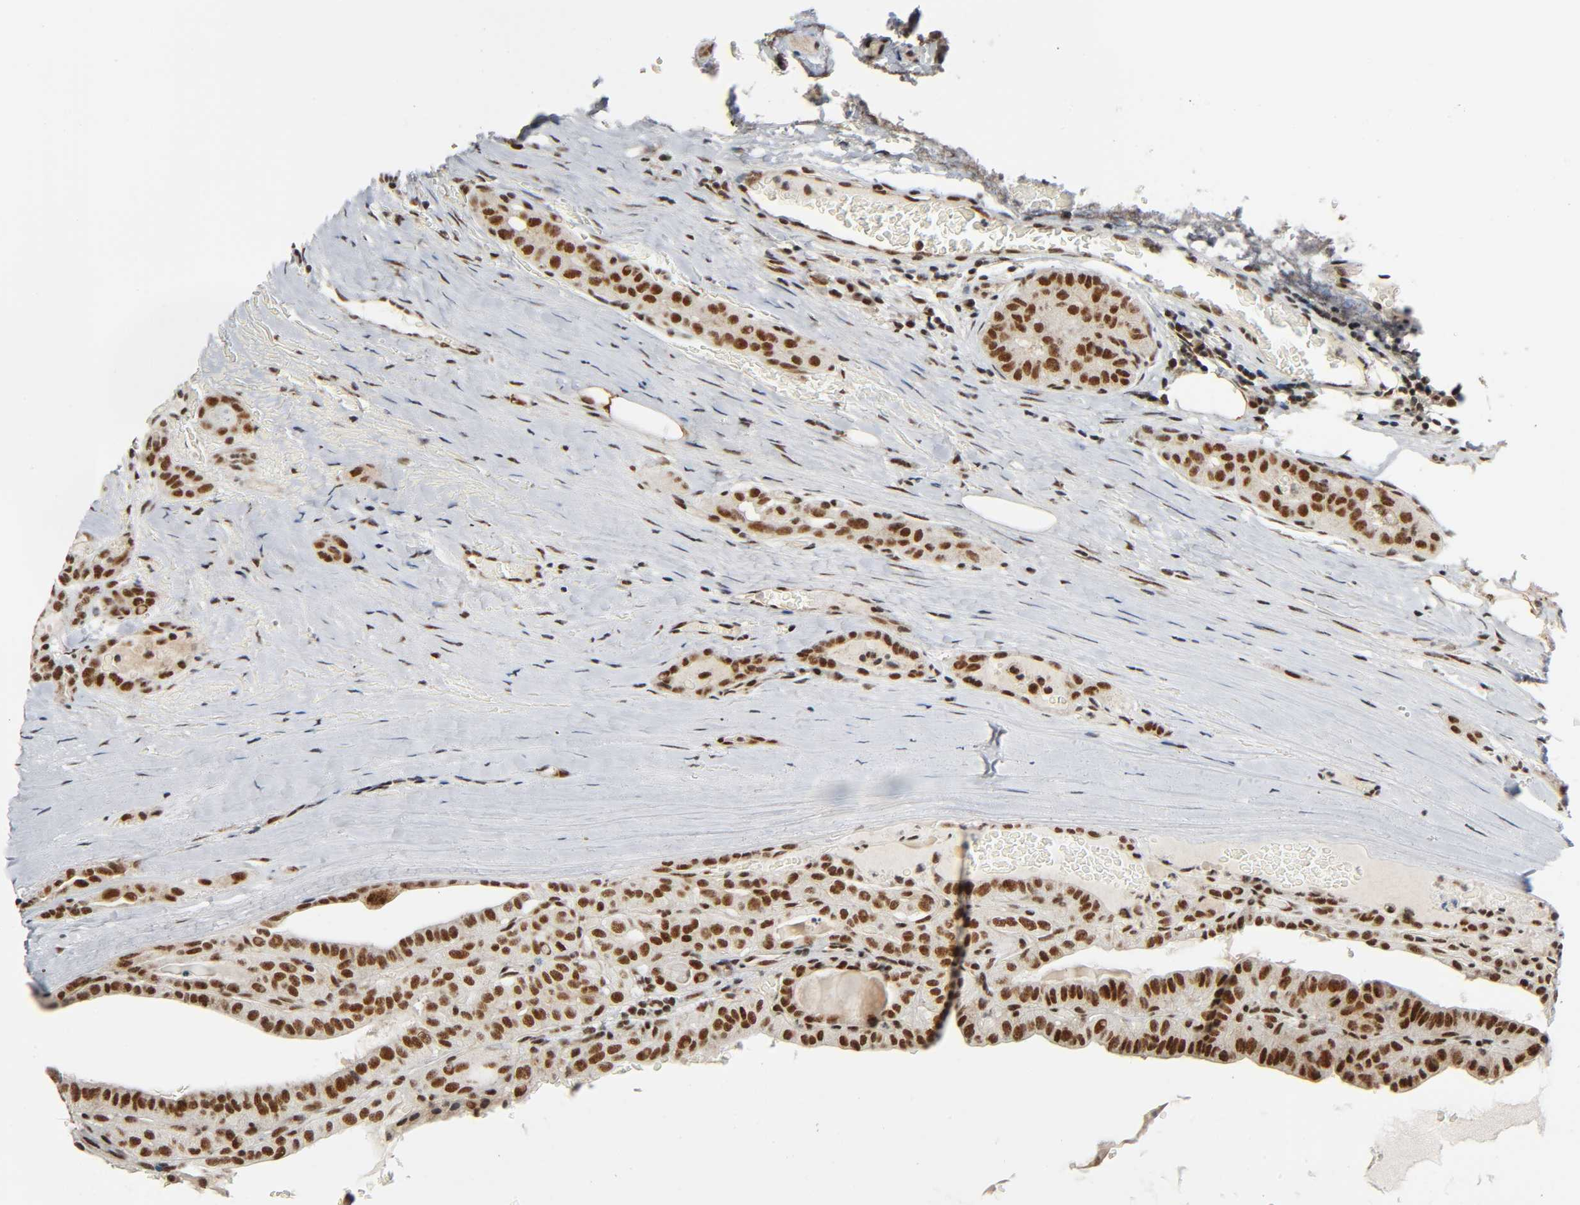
{"staining": {"intensity": "strong", "quantity": ">75%", "location": "nuclear"}, "tissue": "thyroid cancer", "cell_type": "Tumor cells", "image_type": "cancer", "snomed": [{"axis": "morphology", "description": "Papillary adenocarcinoma, NOS"}, {"axis": "topography", "description": "Thyroid gland"}], "caption": "DAB immunohistochemical staining of human thyroid cancer (papillary adenocarcinoma) demonstrates strong nuclear protein expression in approximately >75% of tumor cells.", "gene": "CDK9", "patient": {"sex": "male", "age": 77}}